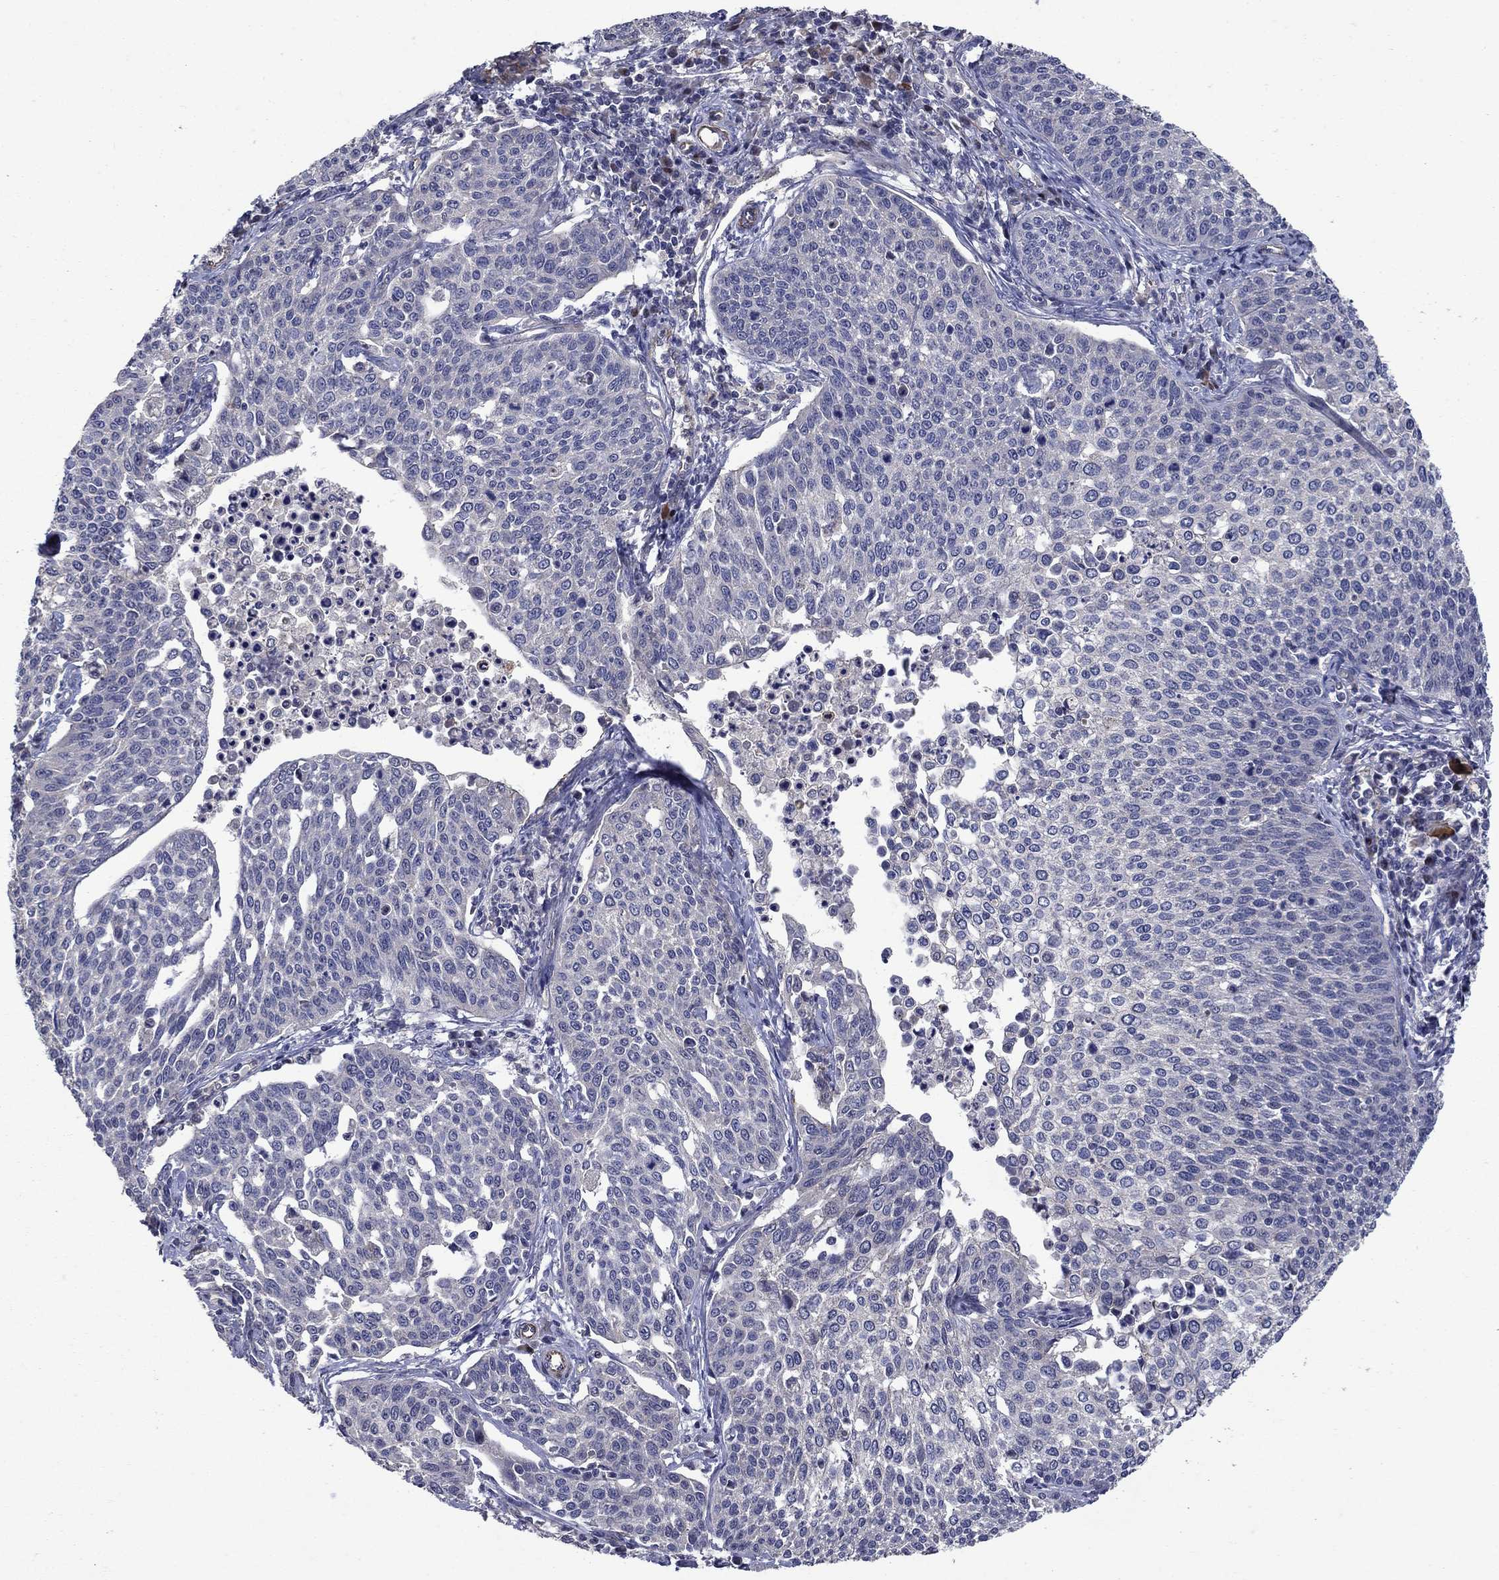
{"staining": {"intensity": "negative", "quantity": "none", "location": "none"}, "tissue": "cervical cancer", "cell_type": "Tumor cells", "image_type": "cancer", "snomed": [{"axis": "morphology", "description": "Squamous cell carcinoma, NOS"}, {"axis": "topography", "description": "Cervix"}], "caption": "IHC image of neoplastic tissue: cervical cancer (squamous cell carcinoma) stained with DAB displays no significant protein positivity in tumor cells. The staining was performed using DAB (3,3'-diaminobenzidine) to visualize the protein expression in brown, while the nuclei were stained in blue with hematoxylin (Magnification: 20x).", "gene": "SLC7A1", "patient": {"sex": "female", "age": 34}}